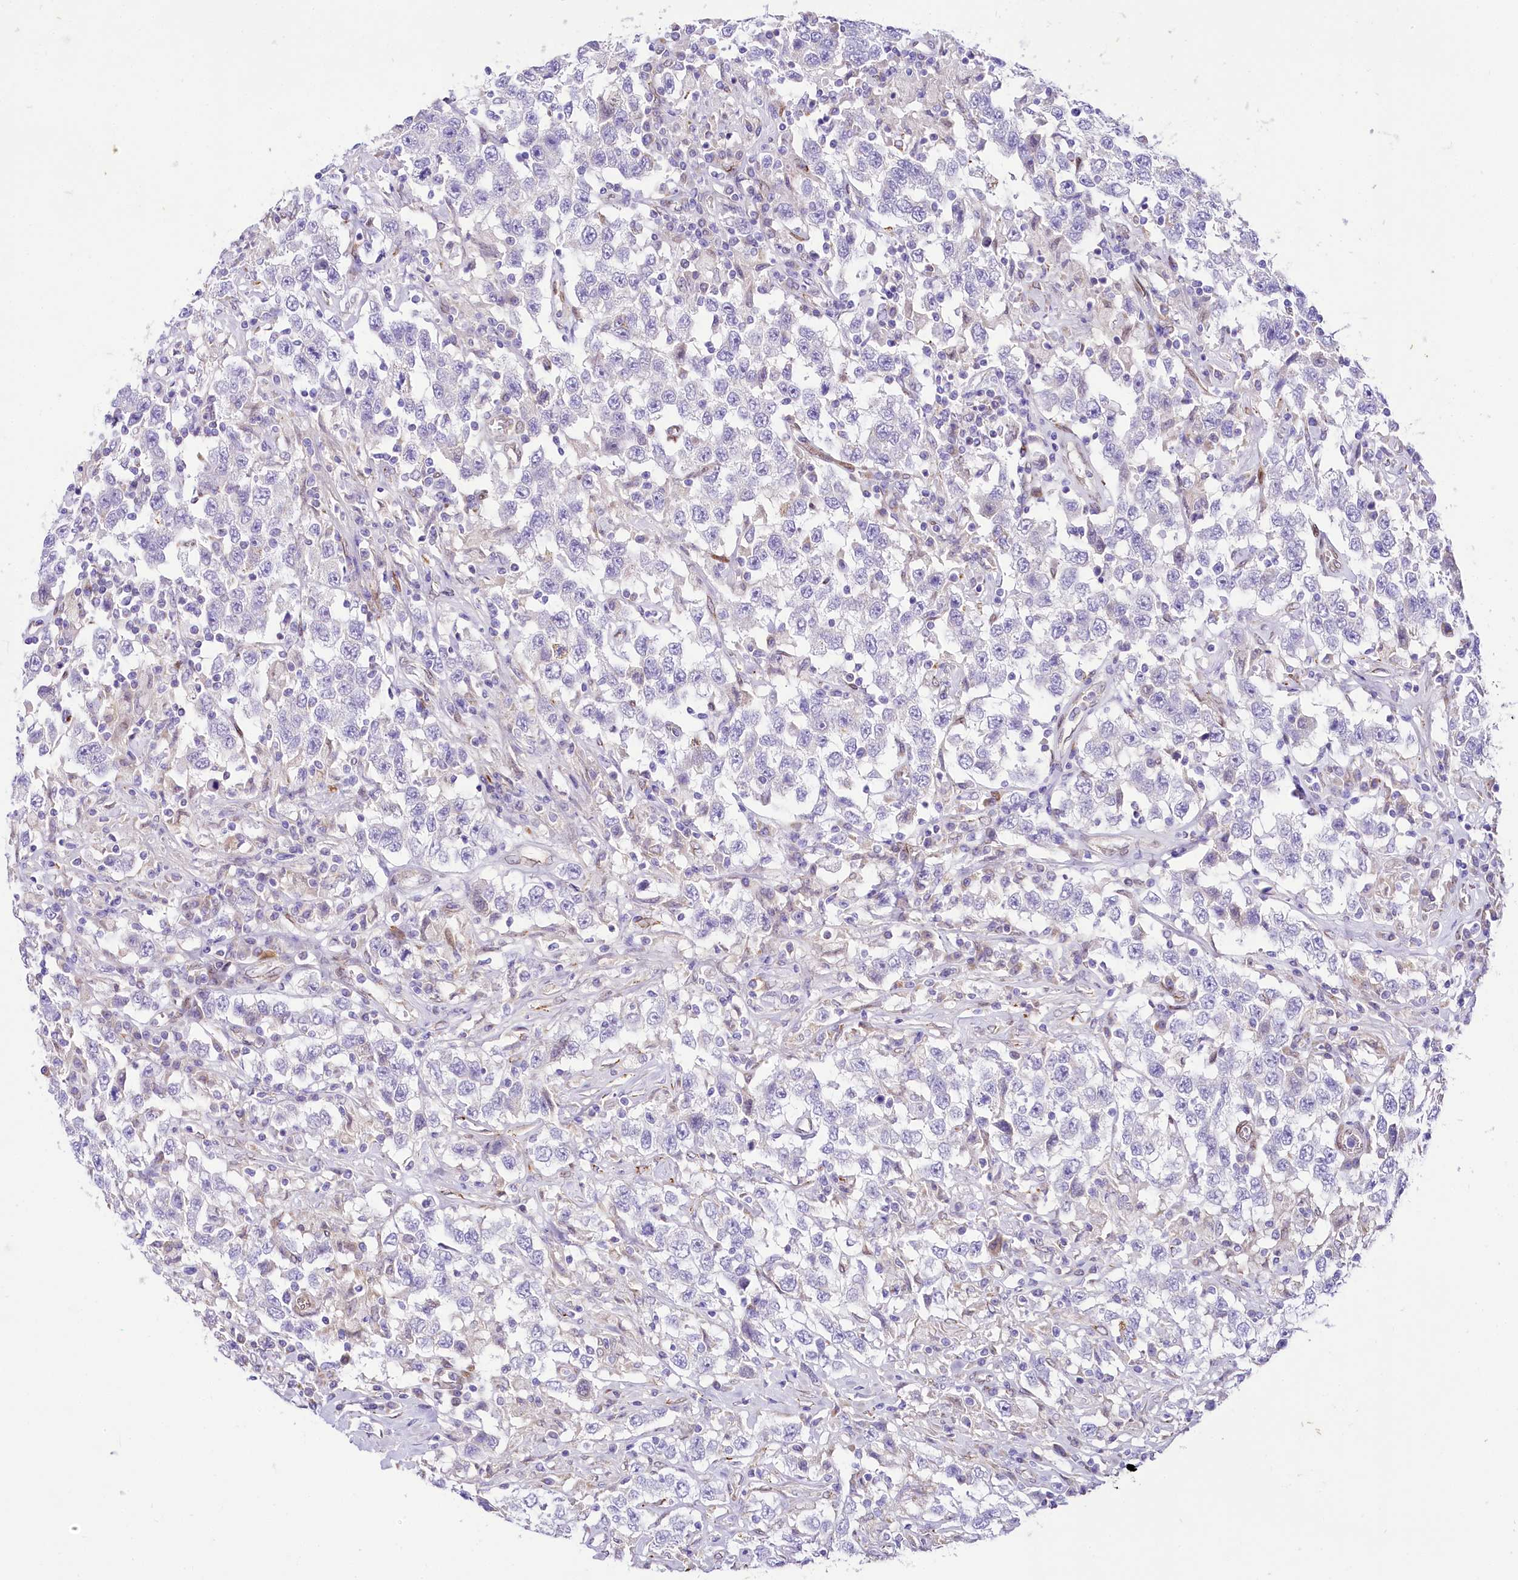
{"staining": {"intensity": "negative", "quantity": "none", "location": "none"}, "tissue": "testis cancer", "cell_type": "Tumor cells", "image_type": "cancer", "snomed": [{"axis": "morphology", "description": "Seminoma, NOS"}, {"axis": "topography", "description": "Testis"}], "caption": "The photomicrograph demonstrates no significant staining in tumor cells of testis cancer.", "gene": "PPIP5K2", "patient": {"sex": "male", "age": 41}}